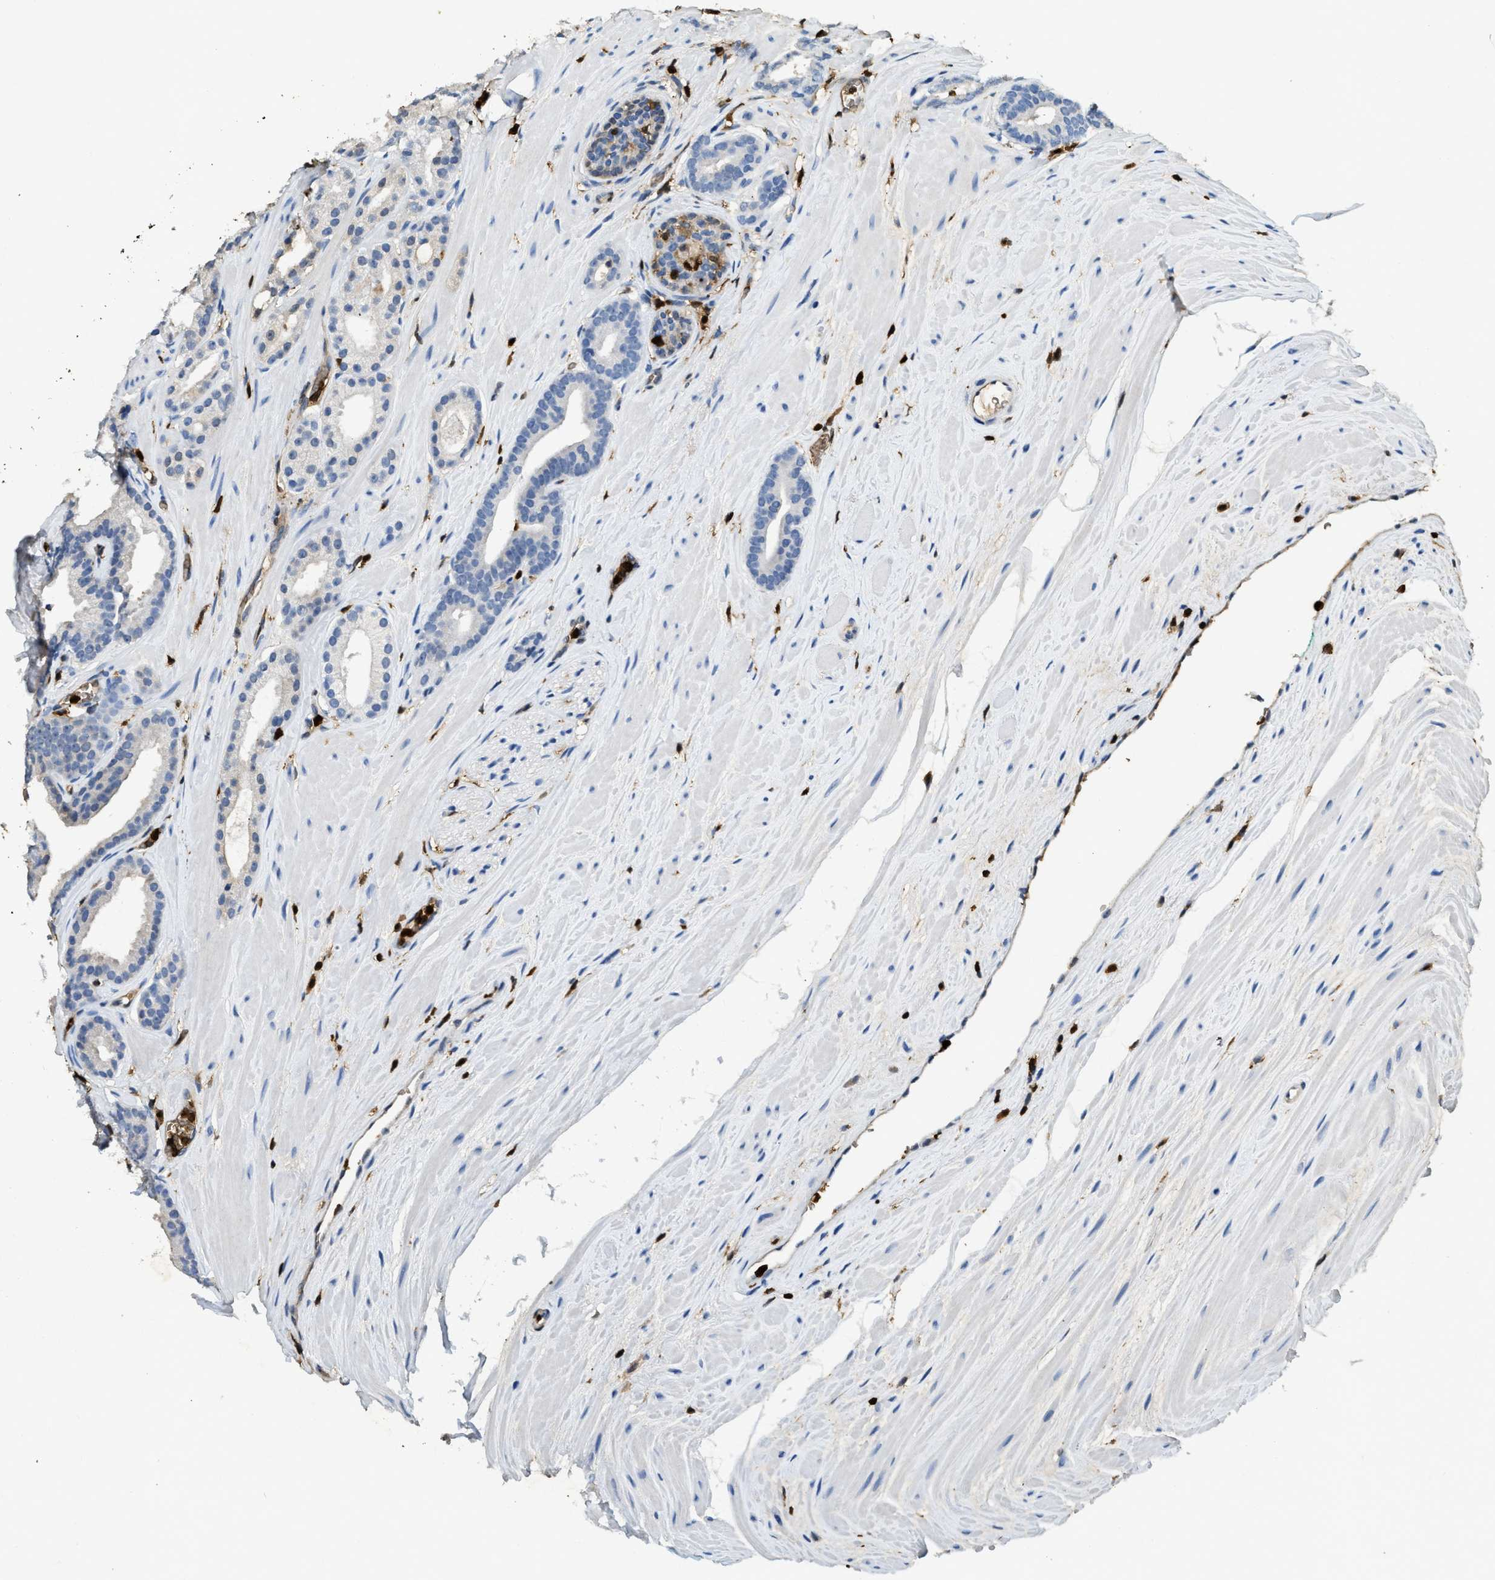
{"staining": {"intensity": "negative", "quantity": "none", "location": "none"}, "tissue": "prostate cancer", "cell_type": "Tumor cells", "image_type": "cancer", "snomed": [{"axis": "morphology", "description": "Adenocarcinoma, High grade"}, {"axis": "topography", "description": "Prostate"}], "caption": "An IHC photomicrograph of high-grade adenocarcinoma (prostate) is shown. There is no staining in tumor cells of high-grade adenocarcinoma (prostate).", "gene": "ARHGDIB", "patient": {"sex": "male", "age": 60}}